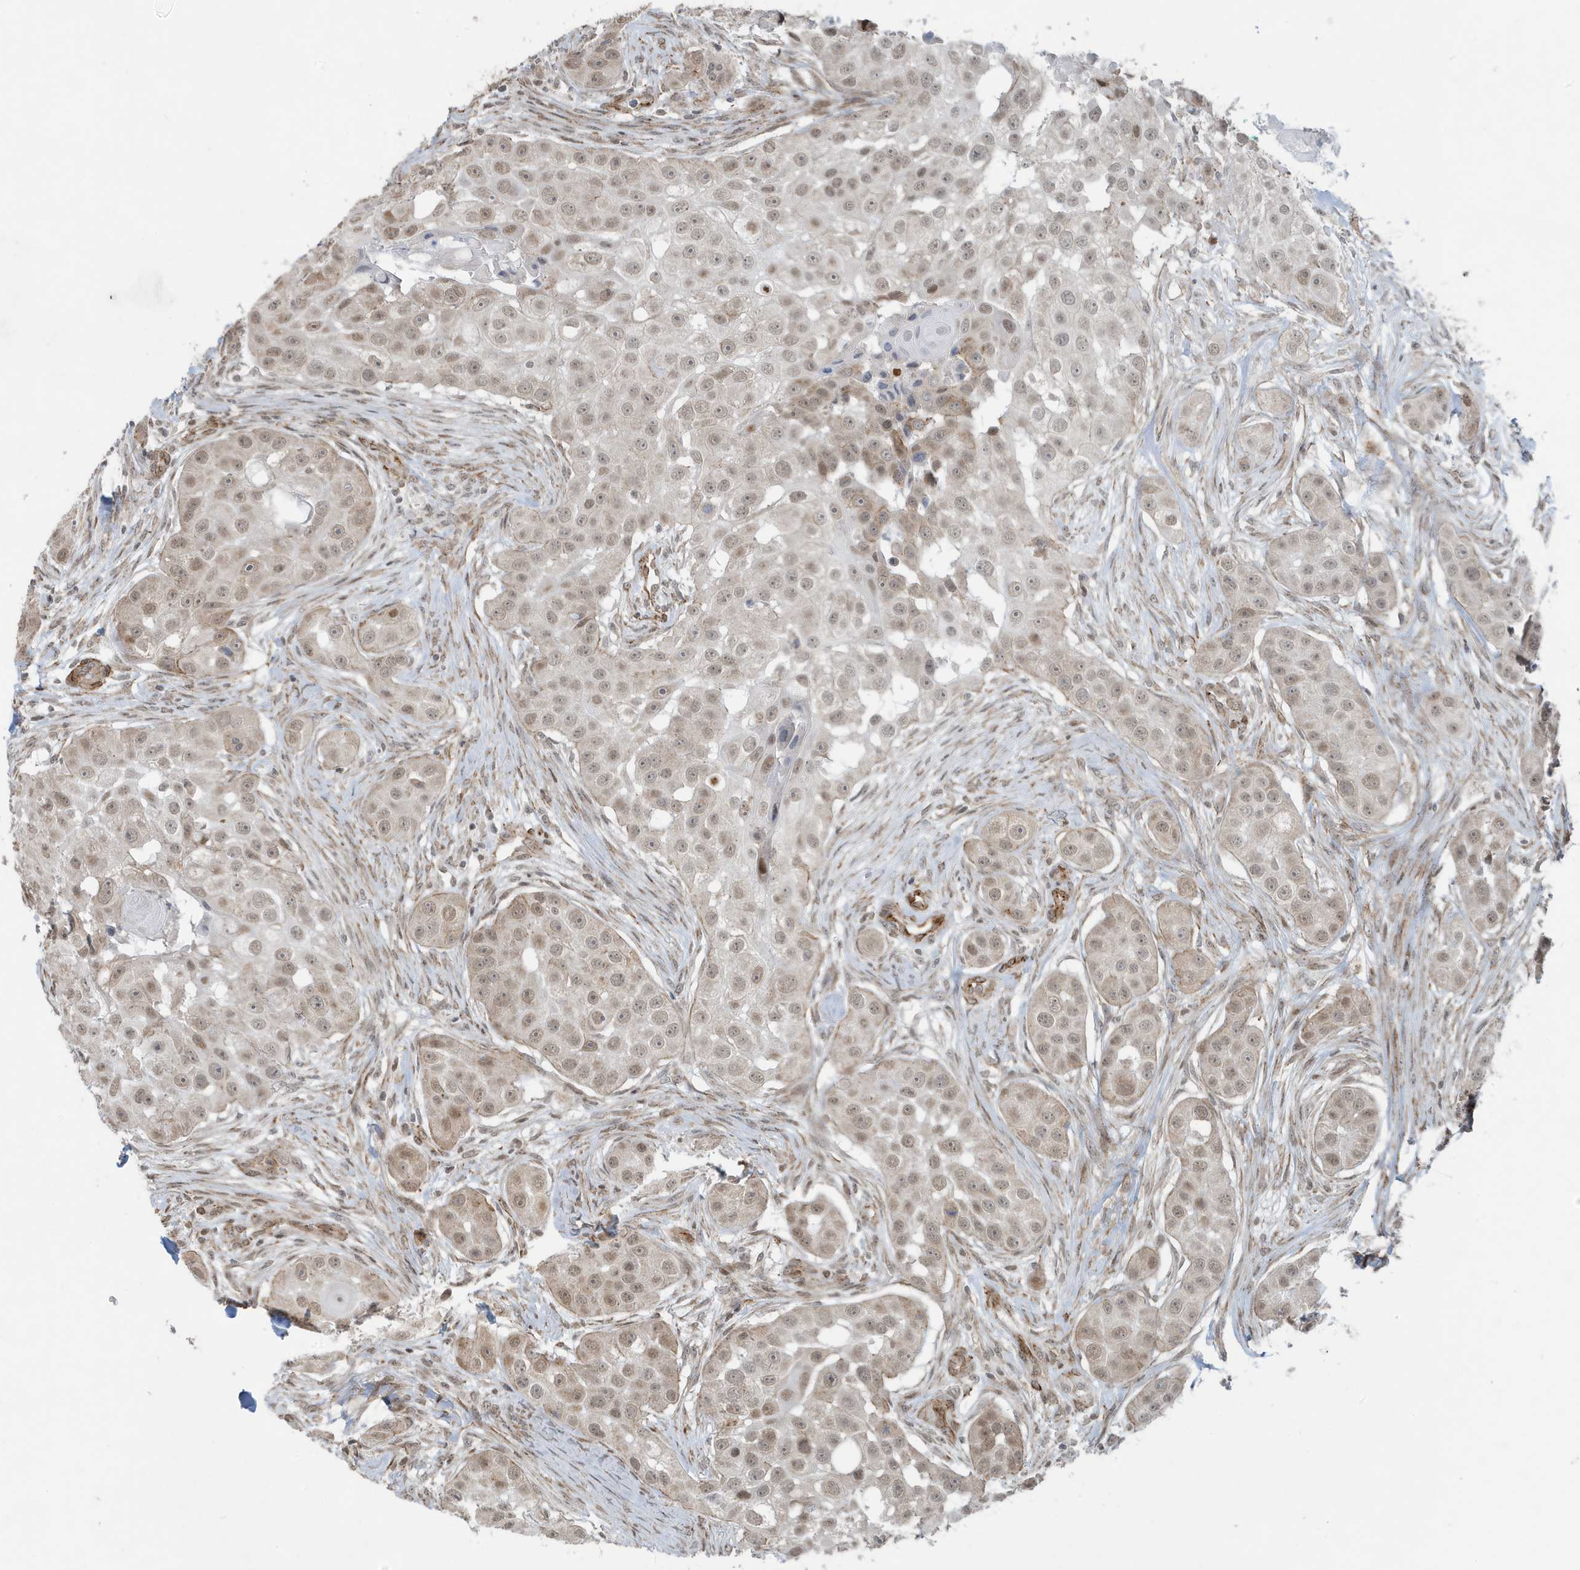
{"staining": {"intensity": "weak", "quantity": "25%-75%", "location": "cytoplasmic/membranous,nuclear"}, "tissue": "head and neck cancer", "cell_type": "Tumor cells", "image_type": "cancer", "snomed": [{"axis": "morphology", "description": "Normal tissue, NOS"}, {"axis": "morphology", "description": "Squamous cell carcinoma, NOS"}, {"axis": "topography", "description": "Skeletal muscle"}, {"axis": "topography", "description": "Head-Neck"}], "caption": "Immunohistochemistry (IHC) image of neoplastic tissue: head and neck squamous cell carcinoma stained using immunohistochemistry reveals low levels of weak protein expression localized specifically in the cytoplasmic/membranous and nuclear of tumor cells, appearing as a cytoplasmic/membranous and nuclear brown color.", "gene": "CHCHD4", "patient": {"sex": "male", "age": 51}}